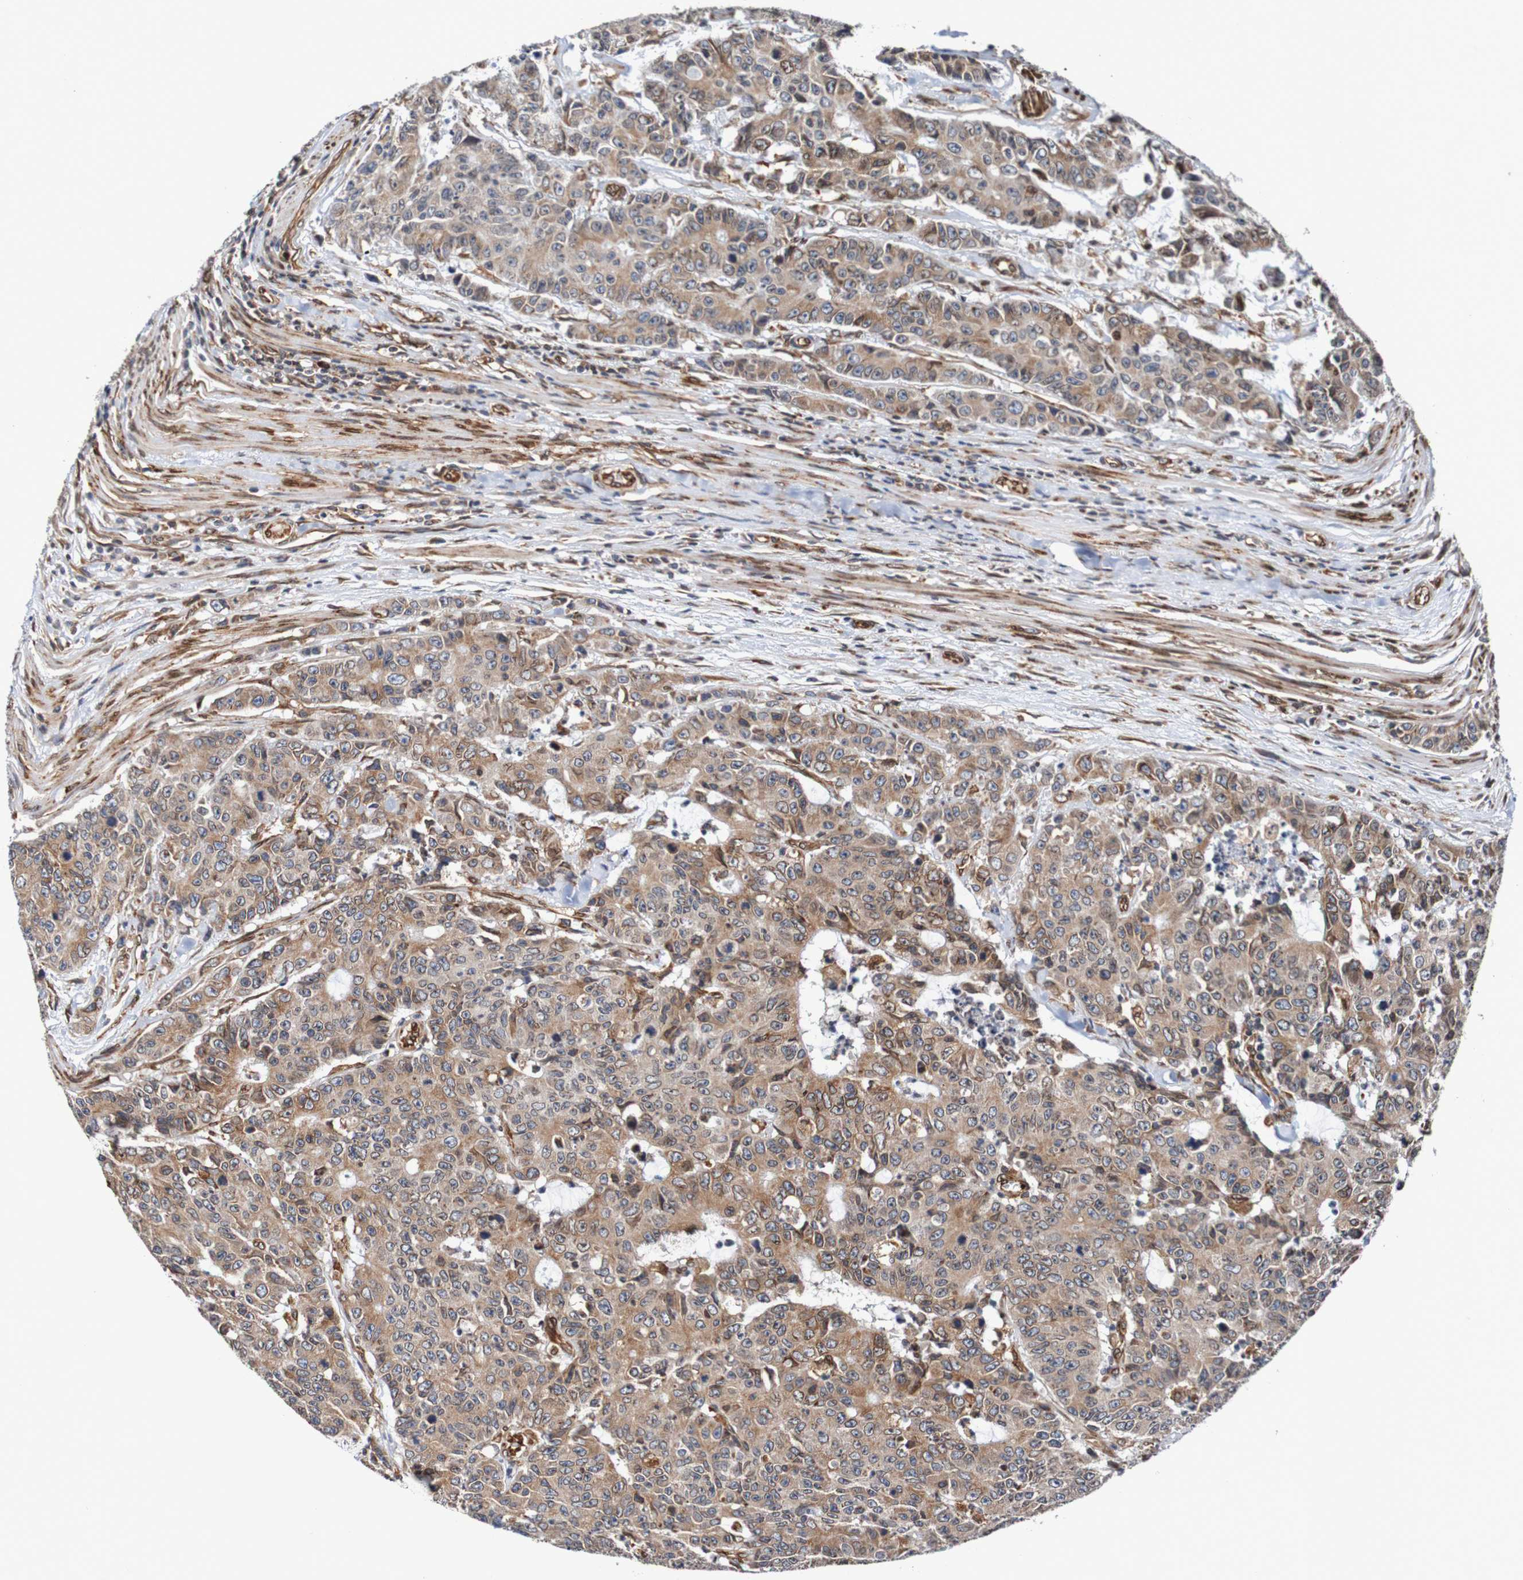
{"staining": {"intensity": "moderate", "quantity": ">75%", "location": "cytoplasmic/membranous"}, "tissue": "colorectal cancer", "cell_type": "Tumor cells", "image_type": "cancer", "snomed": [{"axis": "morphology", "description": "Adenocarcinoma, NOS"}, {"axis": "topography", "description": "Colon"}], "caption": "Human colorectal cancer (adenocarcinoma) stained for a protein (brown) exhibits moderate cytoplasmic/membranous positive staining in about >75% of tumor cells.", "gene": "TMEM109", "patient": {"sex": "female", "age": 86}}